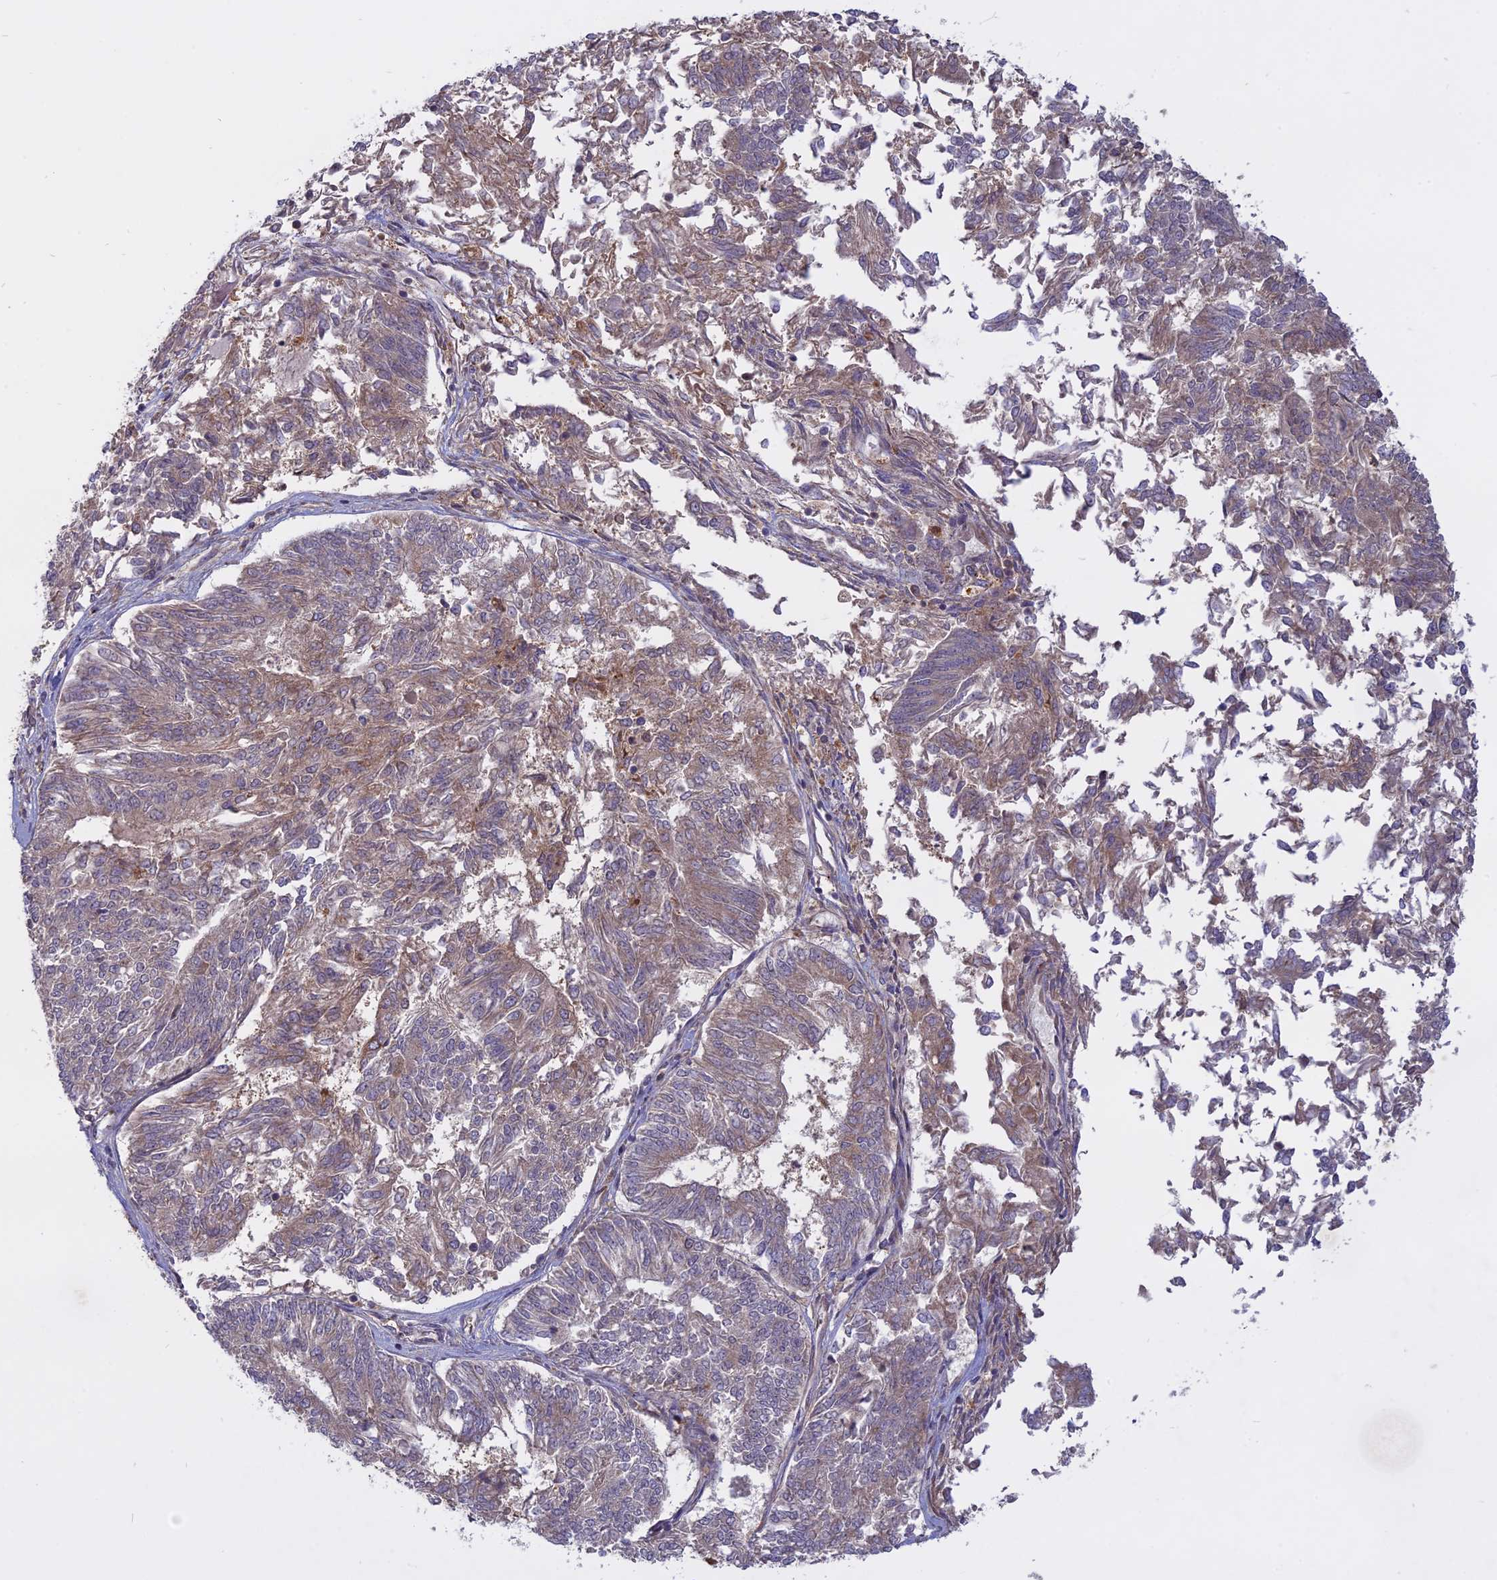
{"staining": {"intensity": "weak", "quantity": ">75%", "location": "cytoplasmic/membranous"}, "tissue": "endometrial cancer", "cell_type": "Tumor cells", "image_type": "cancer", "snomed": [{"axis": "morphology", "description": "Adenocarcinoma, NOS"}, {"axis": "topography", "description": "Endometrium"}], "caption": "Tumor cells demonstrate weak cytoplasmic/membranous positivity in about >75% of cells in endometrial adenocarcinoma. (IHC, brightfield microscopy, high magnification).", "gene": "TMEM208", "patient": {"sex": "female", "age": 58}}